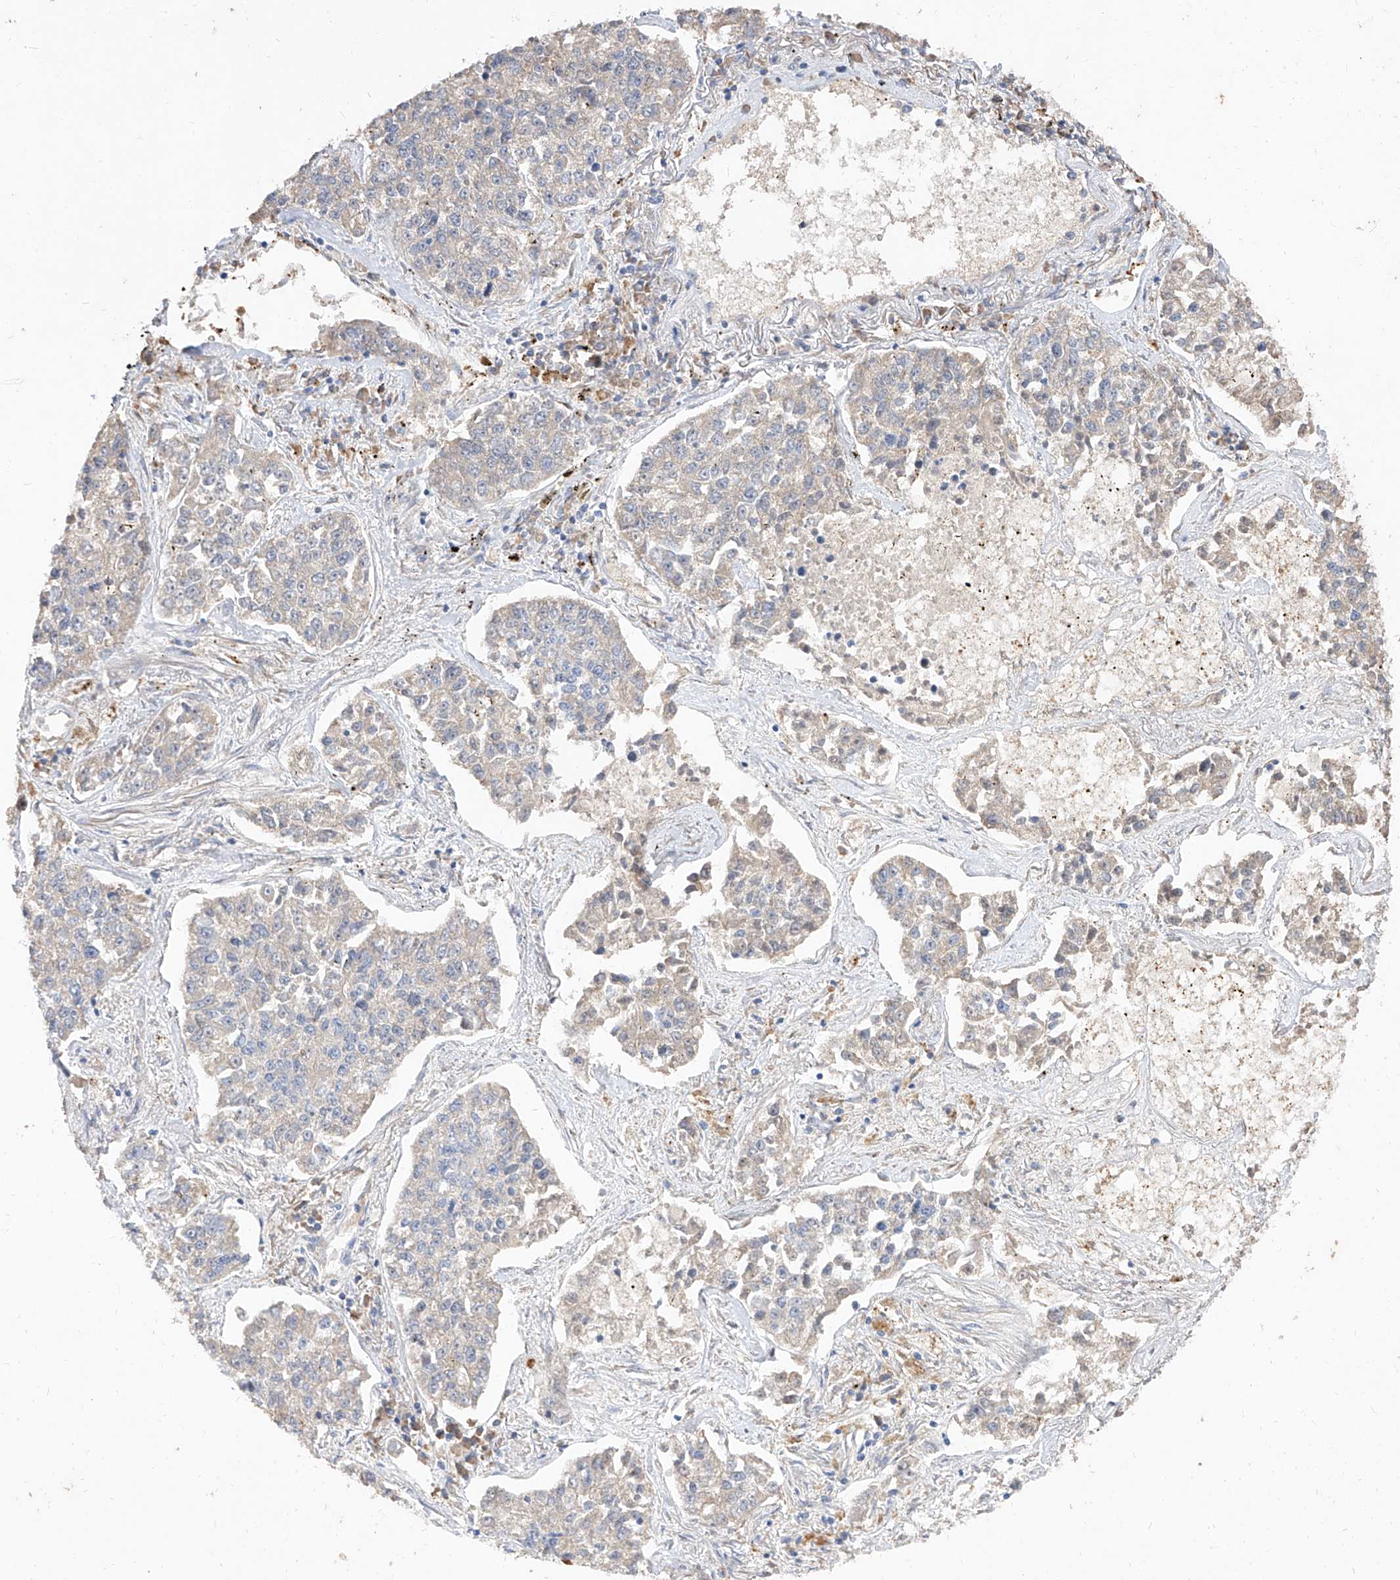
{"staining": {"intensity": "negative", "quantity": "none", "location": "none"}, "tissue": "lung cancer", "cell_type": "Tumor cells", "image_type": "cancer", "snomed": [{"axis": "morphology", "description": "Adenocarcinoma, NOS"}, {"axis": "topography", "description": "Lung"}], "caption": "Micrograph shows no significant protein staining in tumor cells of lung adenocarcinoma.", "gene": "DIRAS3", "patient": {"sex": "male", "age": 49}}